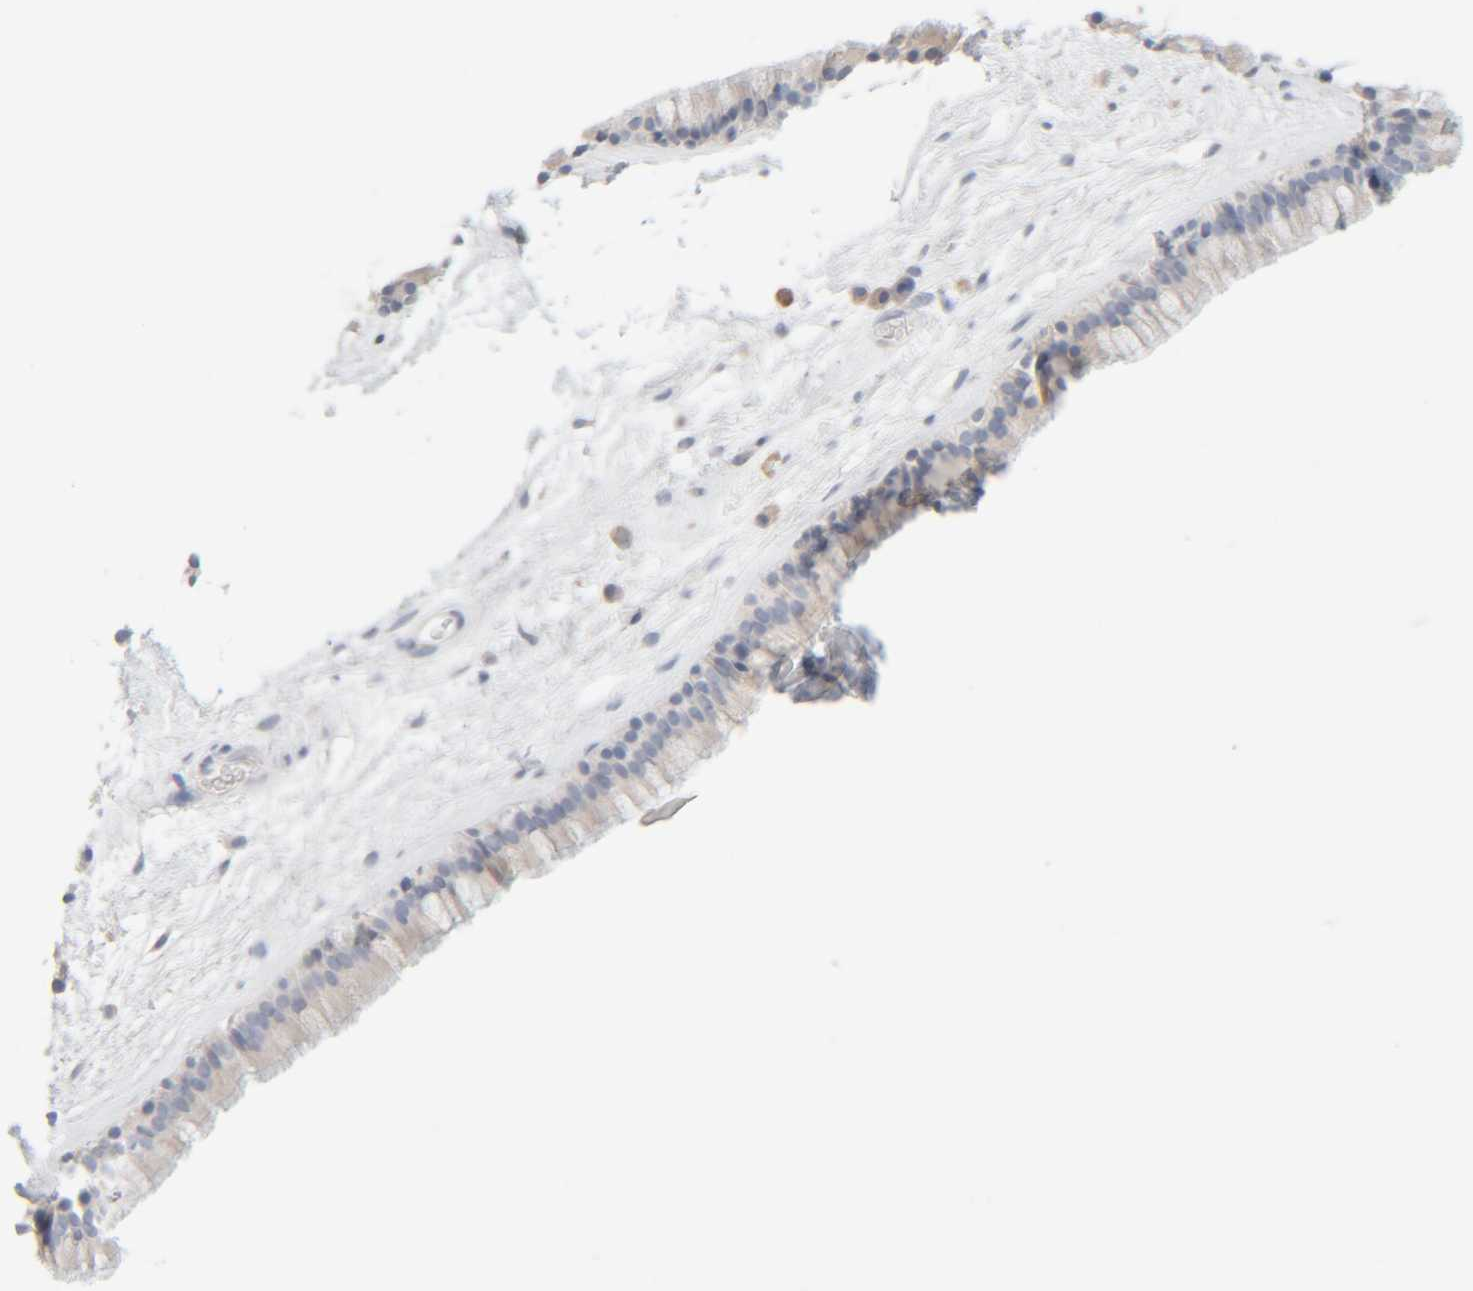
{"staining": {"intensity": "negative", "quantity": "none", "location": "none"}, "tissue": "nasopharynx", "cell_type": "Respiratory epithelial cells", "image_type": "normal", "snomed": [{"axis": "morphology", "description": "Normal tissue, NOS"}, {"axis": "morphology", "description": "Inflammation, NOS"}, {"axis": "topography", "description": "Nasopharynx"}], "caption": "A photomicrograph of nasopharynx stained for a protein displays no brown staining in respiratory epithelial cells. Nuclei are stained in blue.", "gene": "RIDA", "patient": {"sex": "male", "age": 48}}